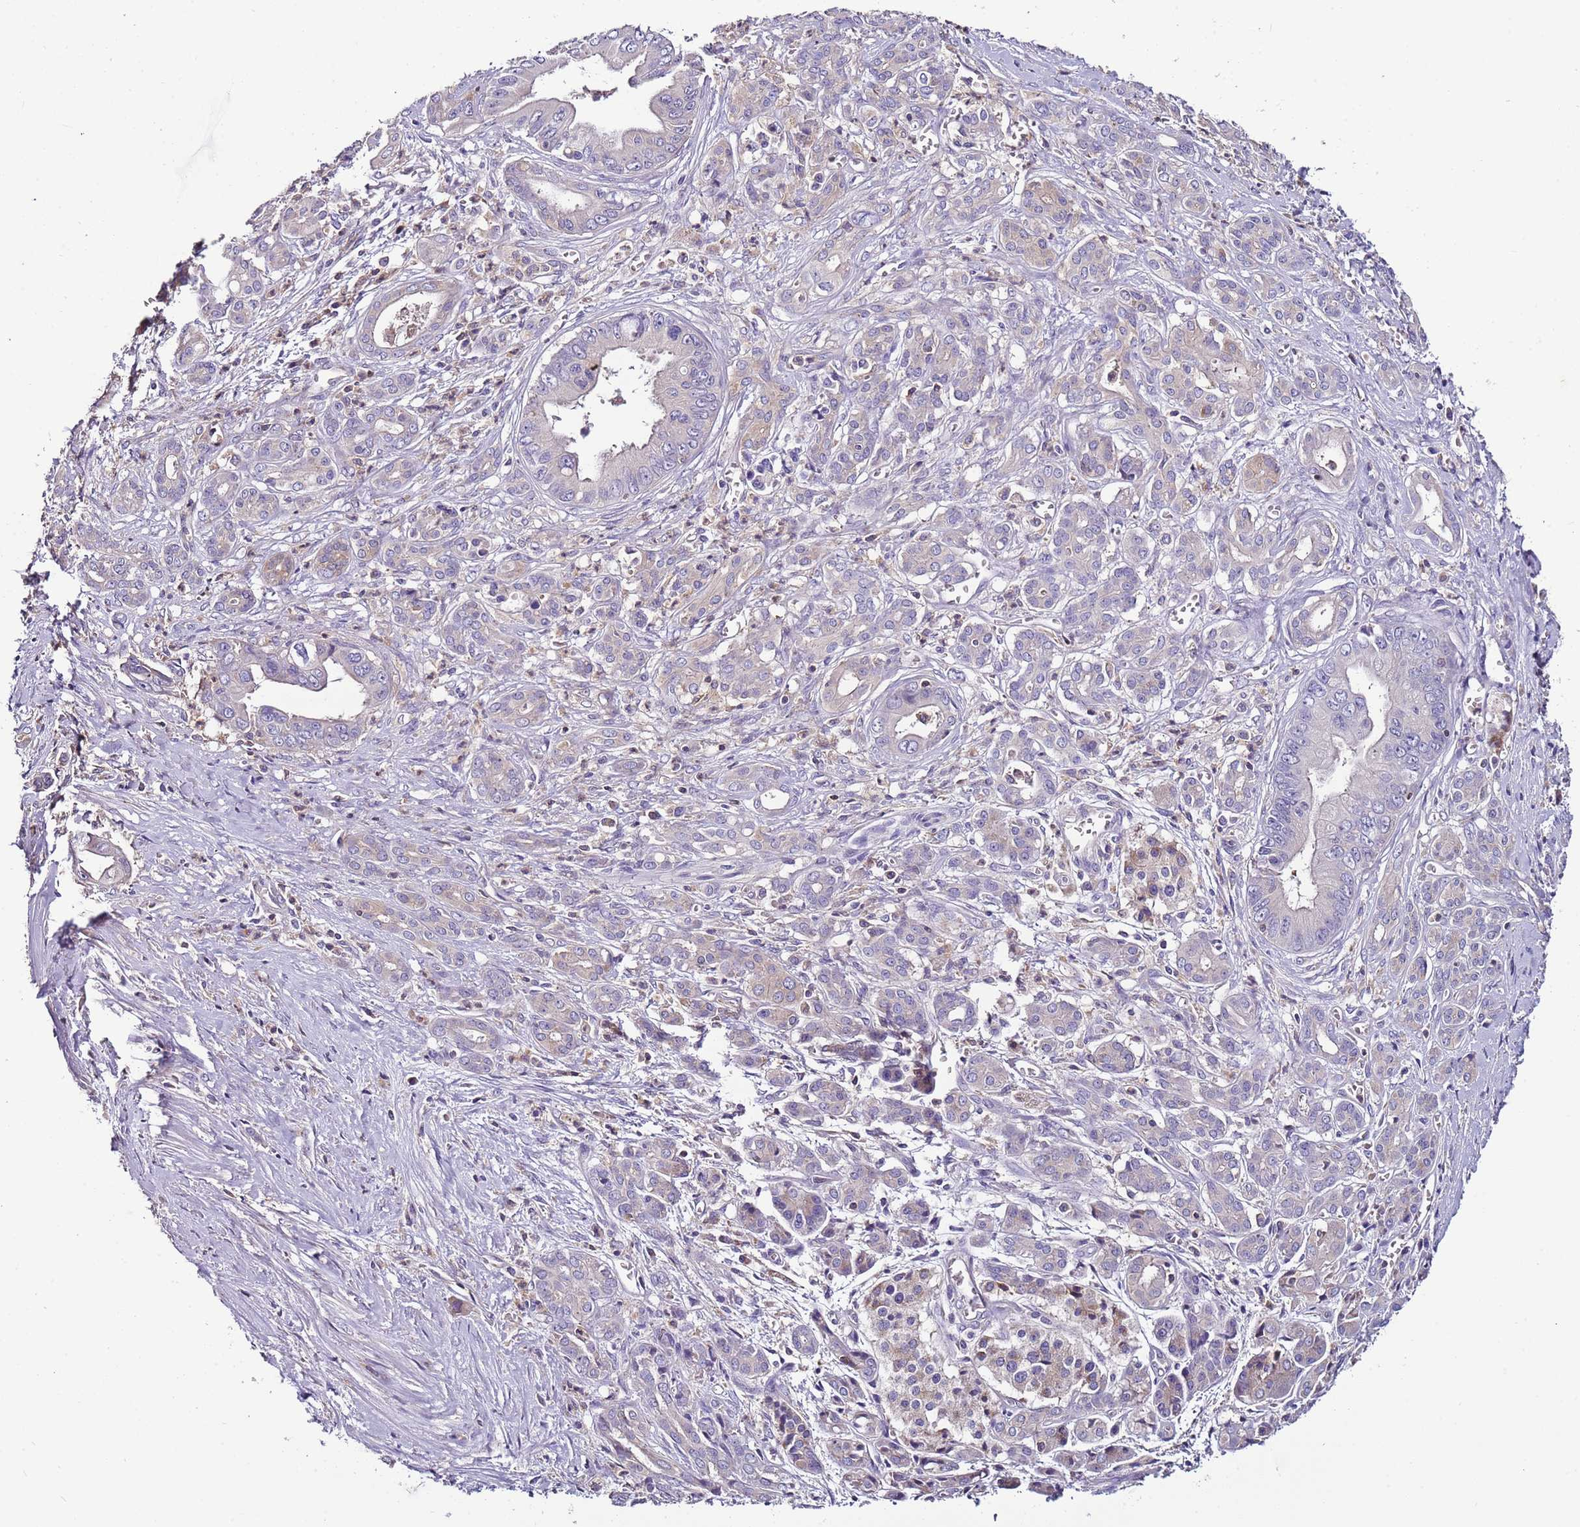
{"staining": {"intensity": "negative", "quantity": "none", "location": "none"}, "tissue": "pancreatic cancer", "cell_type": "Tumor cells", "image_type": "cancer", "snomed": [{"axis": "morphology", "description": "Adenocarcinoma, NOS"}, {"axis": "topography", "description": "Pancreas"}], "caption": "Histopathology image shows no significant protein positivity in tumor cells of adenocarcinoma (pancreatic).", "gene": "IGIP", "patient": {"sex": "male", "age": 59}}